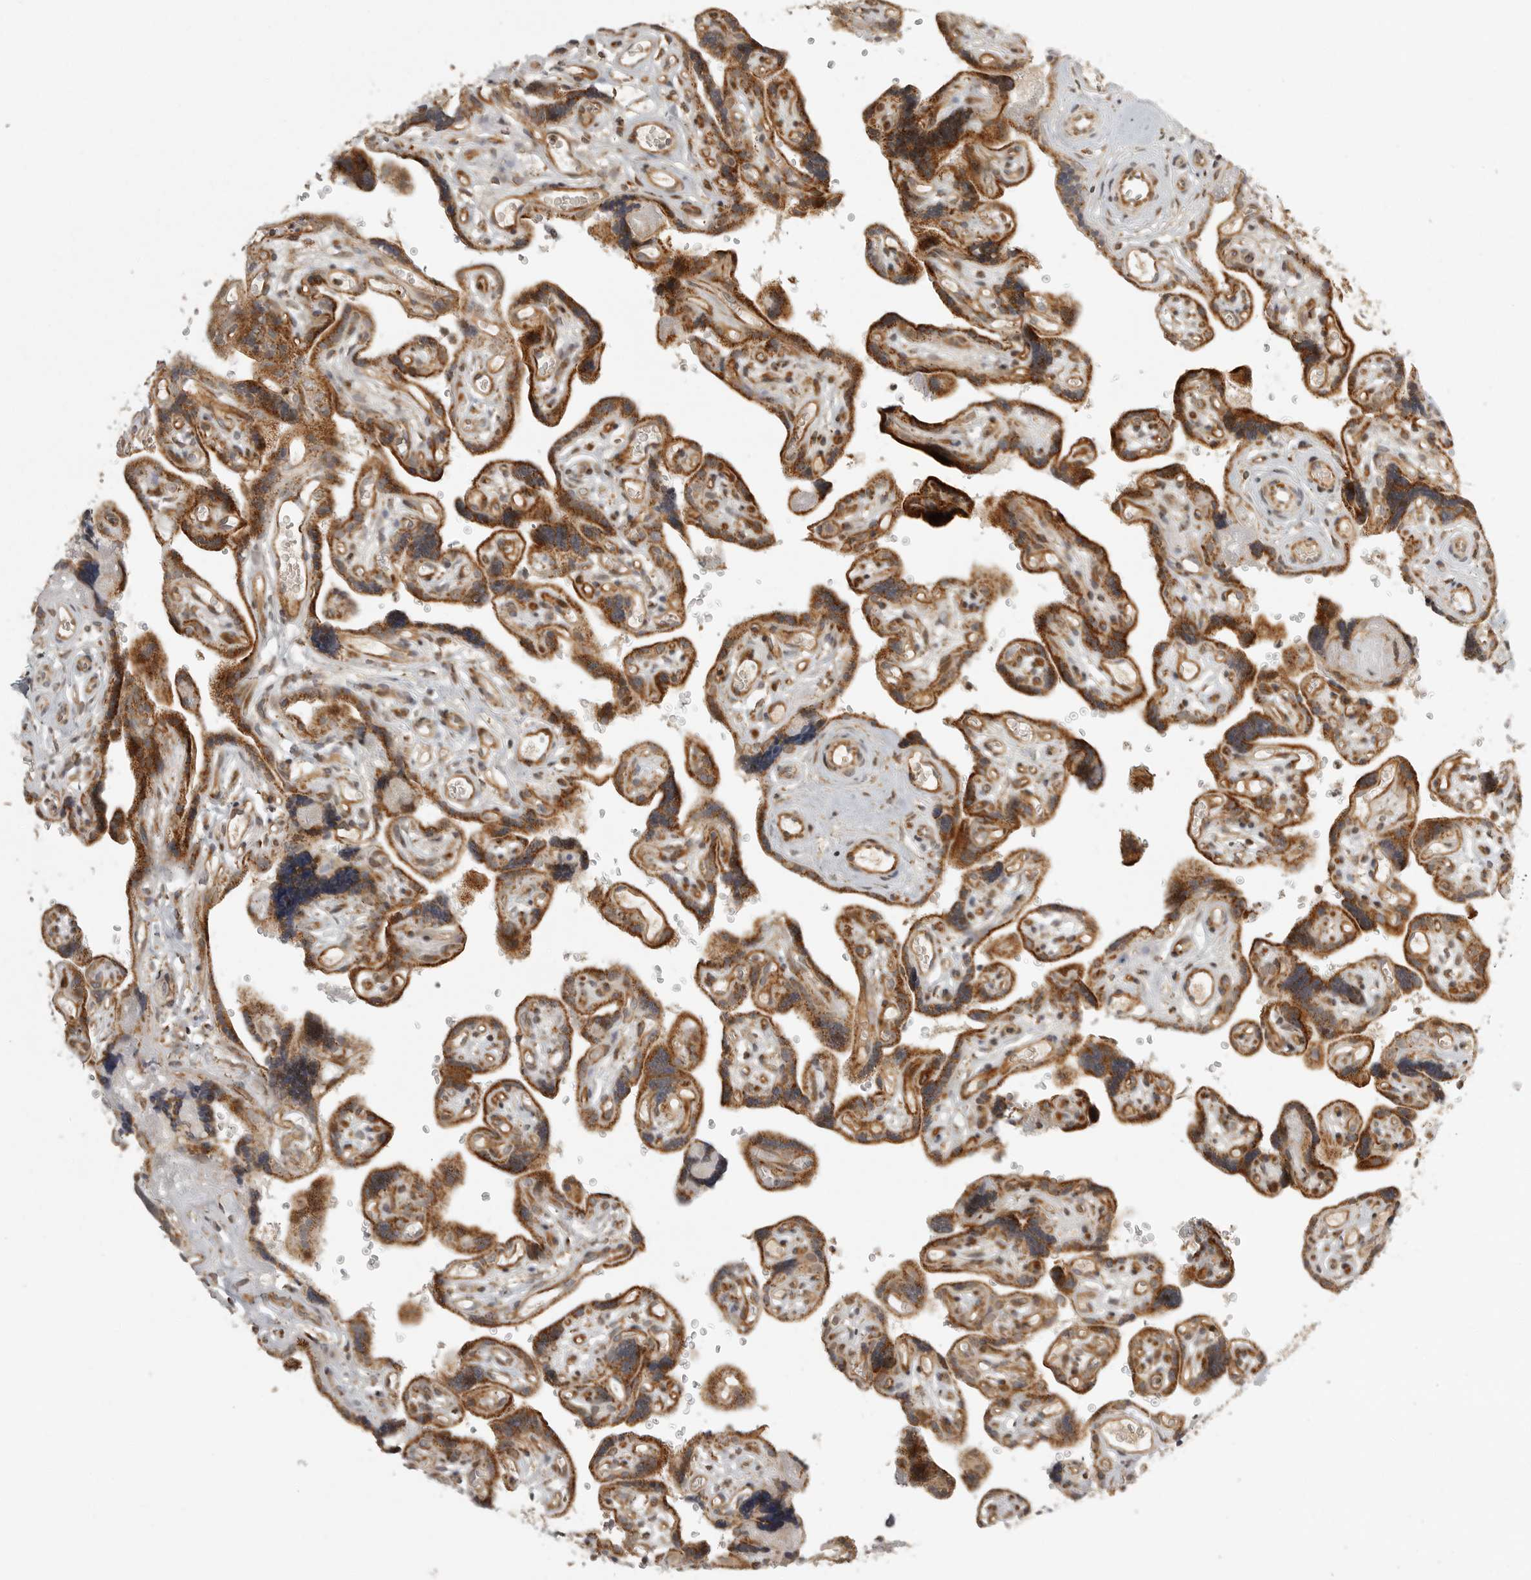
{"staining": {"intensity": "strong", "quantity": ">75%", "location": "cytoplasmic/membranous"}, "tissue": "placenta", "cell_type": "Decidual cells", "image_type": "normal", "snomed": [{"axis": "morphology", "description": "Normal tissue, NOS"}, {"axis": "topography", "description": "Placenta"}], "caption": "Placenta stained with DAB (3,3'-diaminobenzidine) immunohistochemistry (IHC) exhibits high levels of strong cytoplasmic/membranous staining in approximately >75% of decidual cells.", "gene": "NARS2", "patient": {"sex": "female", "age": 30}}